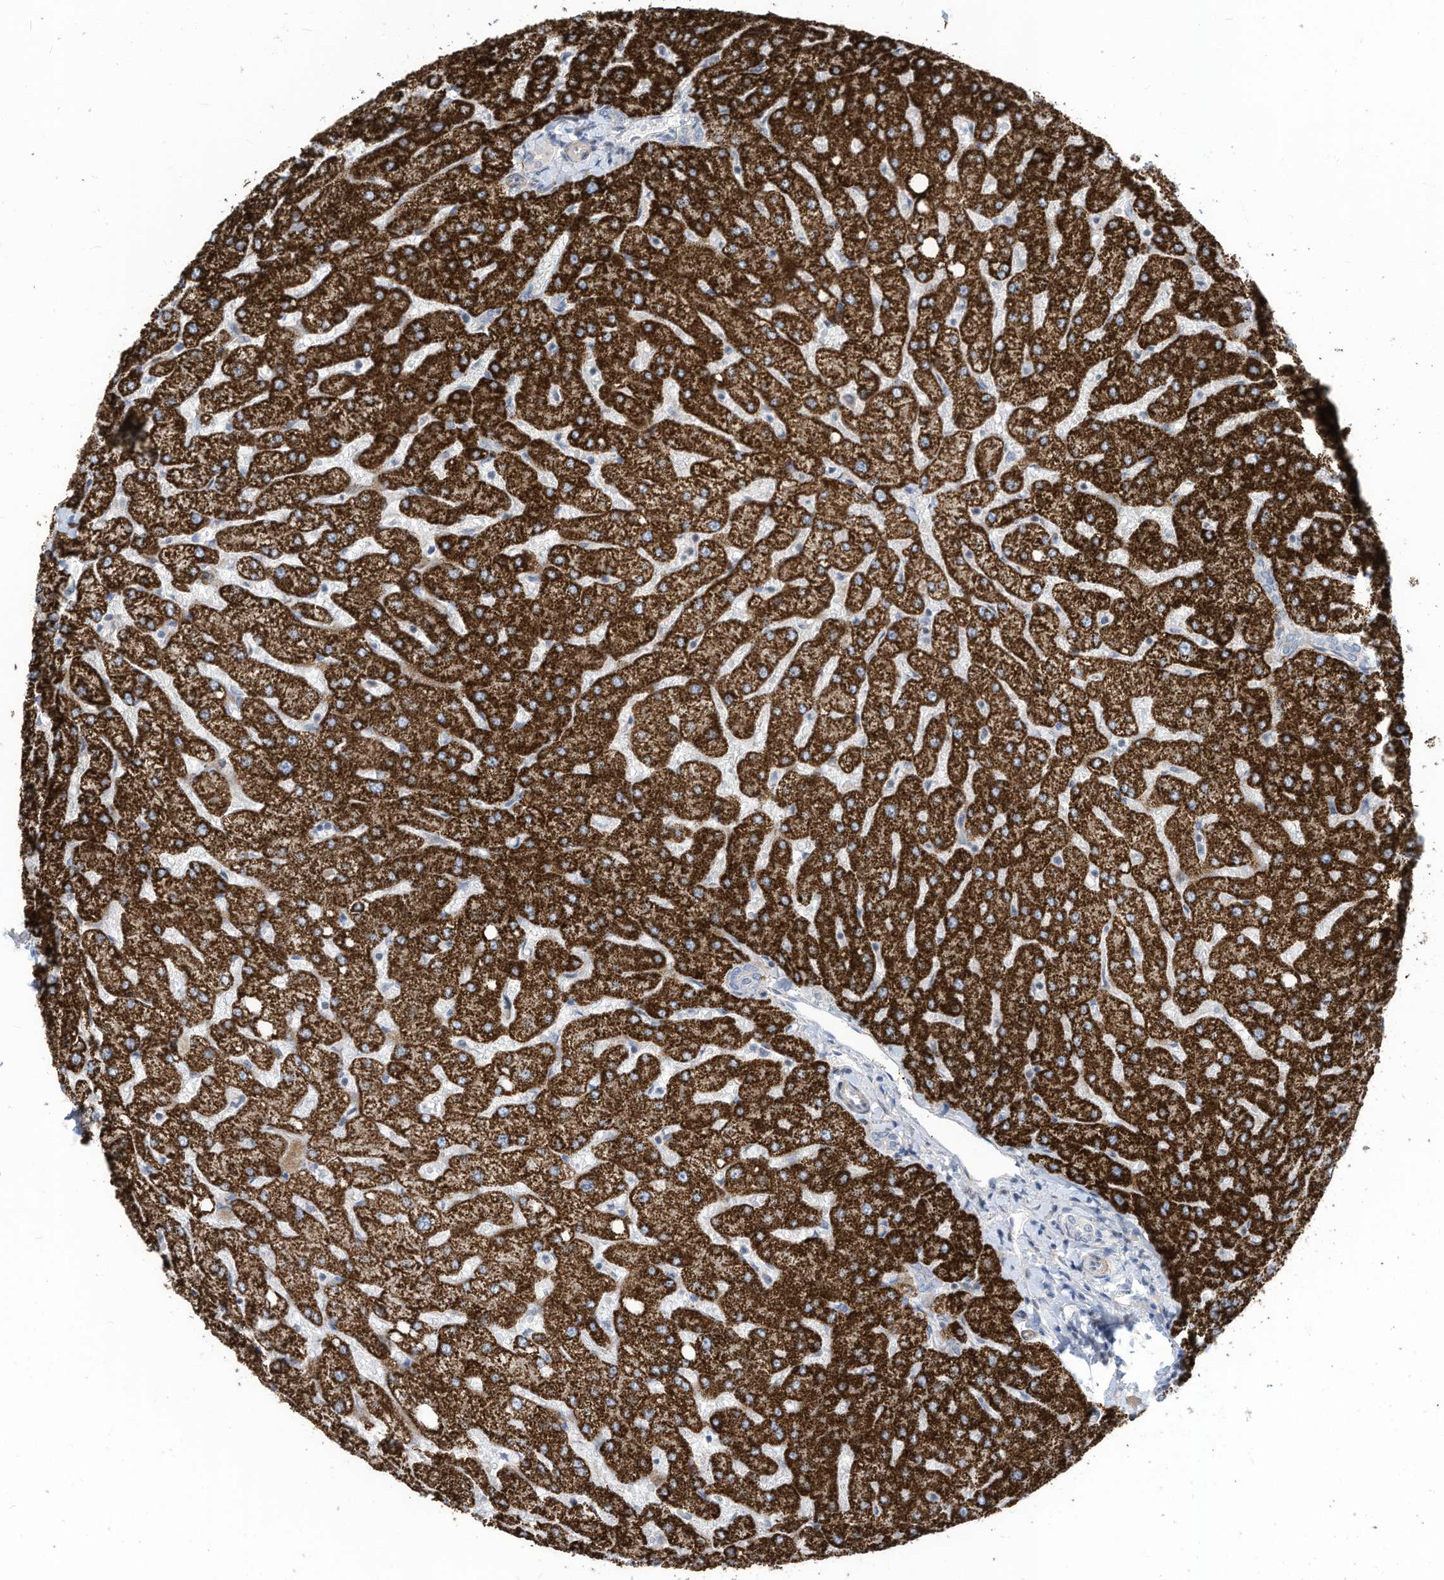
{"staining": {"intensity": "negative", "quantity": "none", "location": "none"}, "tissue": "liver", "cell_type": "Cholangiocytes", "image_type": "normal", "snomed": [{"axis": "morphology", "description": "Normal tissue, NOS"}, {"axis": "topography", "description": "Liver"}], "caption": "Immunohistochemistry of unremarkable liver reveals no expression in cholangiocytes. The staining is performed using DAB brown chromogen with nuclei counter-stained in using hematoxylin.", "gene": "GPATCH3", "patient": {"sex": "female", "age": 54}}